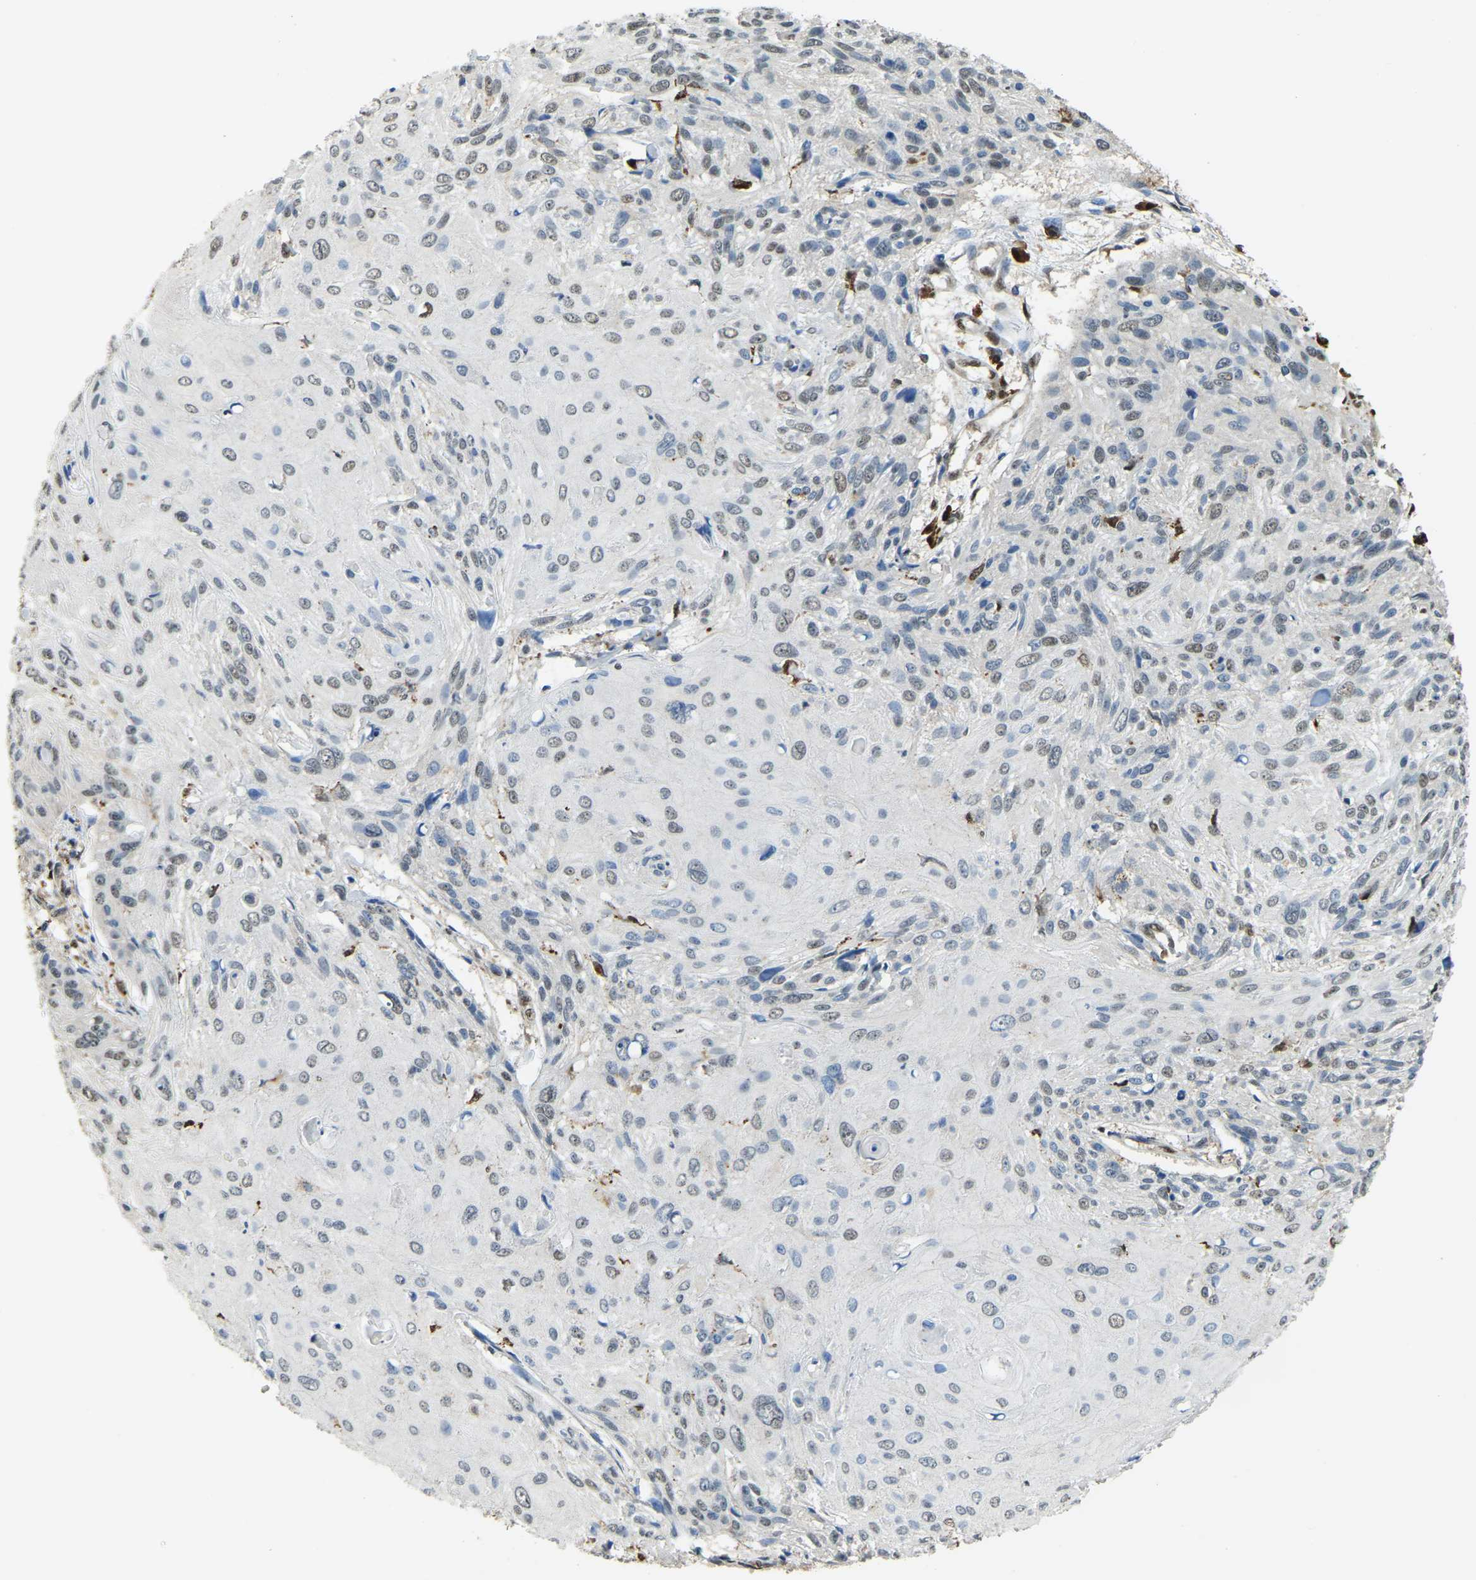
{"staining": {"intensity": "weak", "quantity": "25%-75%", "location": "nuclear"}, "tissue": "cervical cancer", "cell_type": "Tumor cells", "image_type": "cancer", "snomed": [{"axis": "morphology", "description": "Squamous cell carcinoma, NOS"}, {"axis": "topography", "description": "Cervix"}], "caption": "Brown immunohistochemical staining in human cervical squamous cell carcinoma exhibits weak nuclear expression in approximately 25%-75% of tumor cells.", "gene": "NANS", "patient": {"sex": "female", "age": 51}}